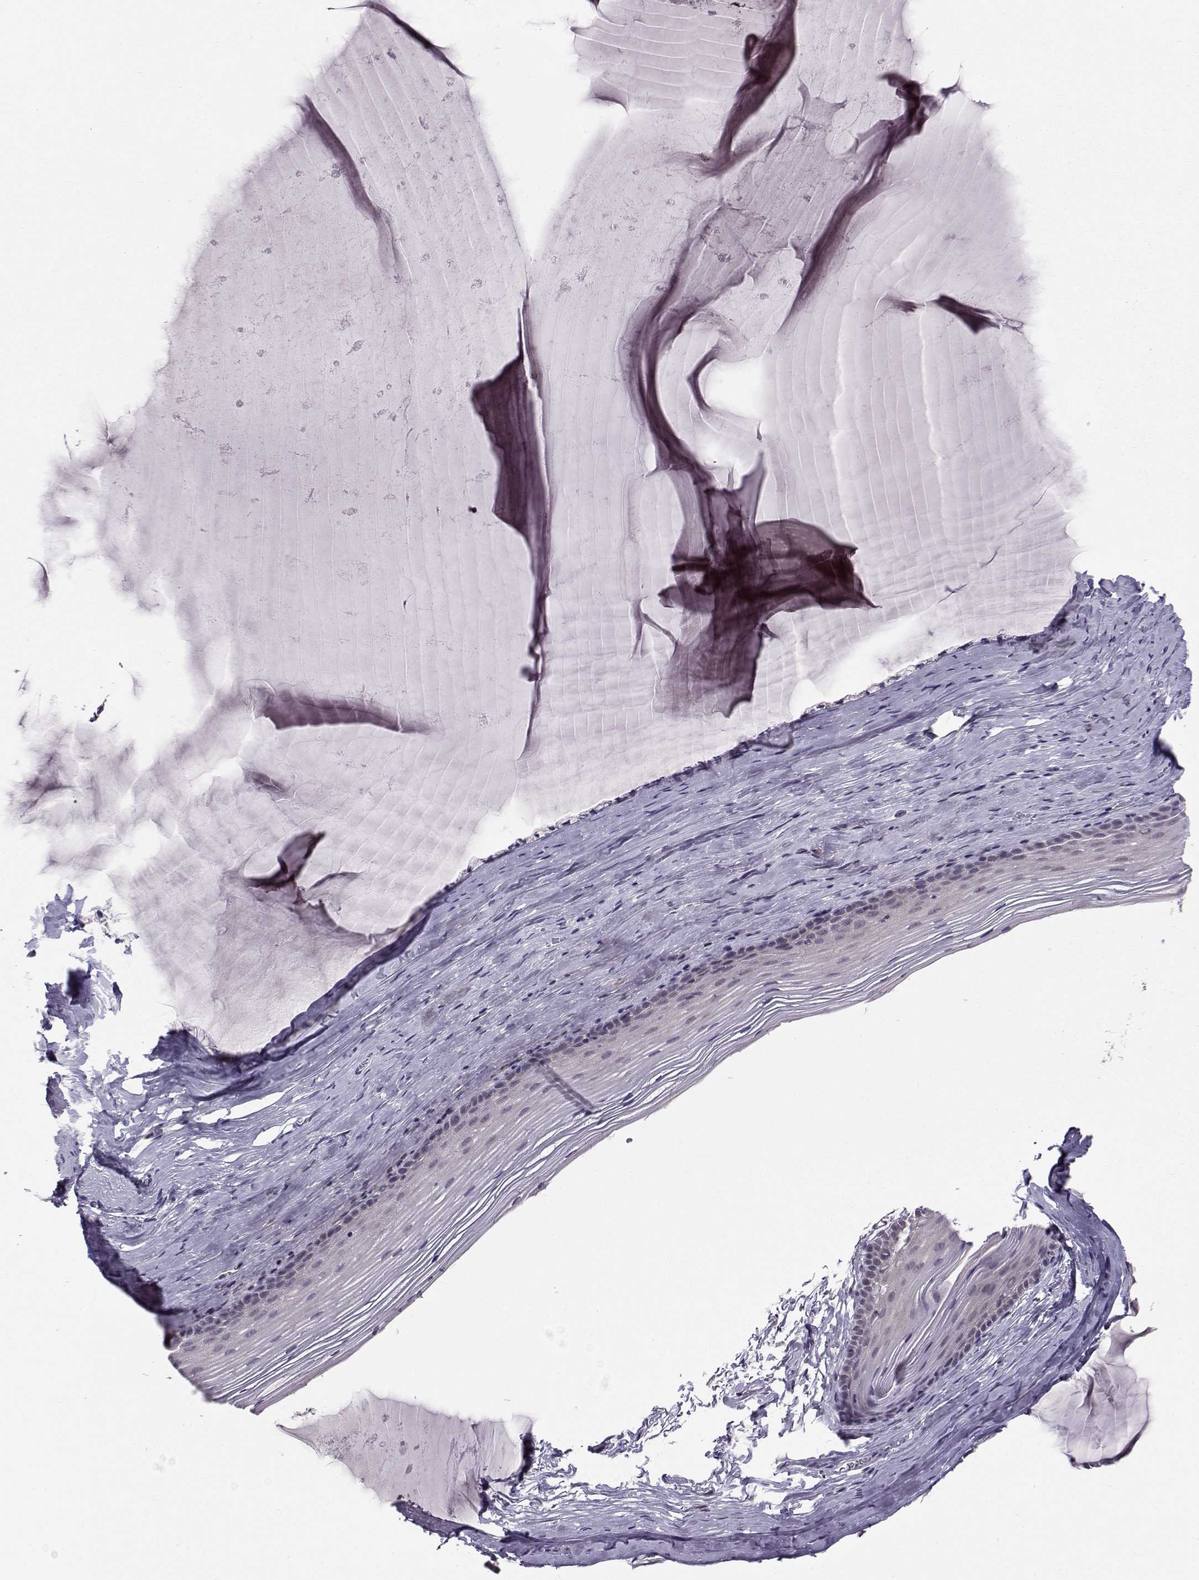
{"staining": {"intensity": "negative", "quantity": "none", "location": "none"}, "tissue": "cervix", "cell_type": "Glandular cells", "image_type": "normal", "snomed": [{"axis": "morphology", "description": "Normal tissue, NOS"}, {"axis": "topography", "description": "Cervix"}], "caption": "This is a image of IHC staining of unremarkable cervix, which shows no expression in glandular cells.", "gene": "PEX5L", "patient": {"sex": "female", "age": 40}}